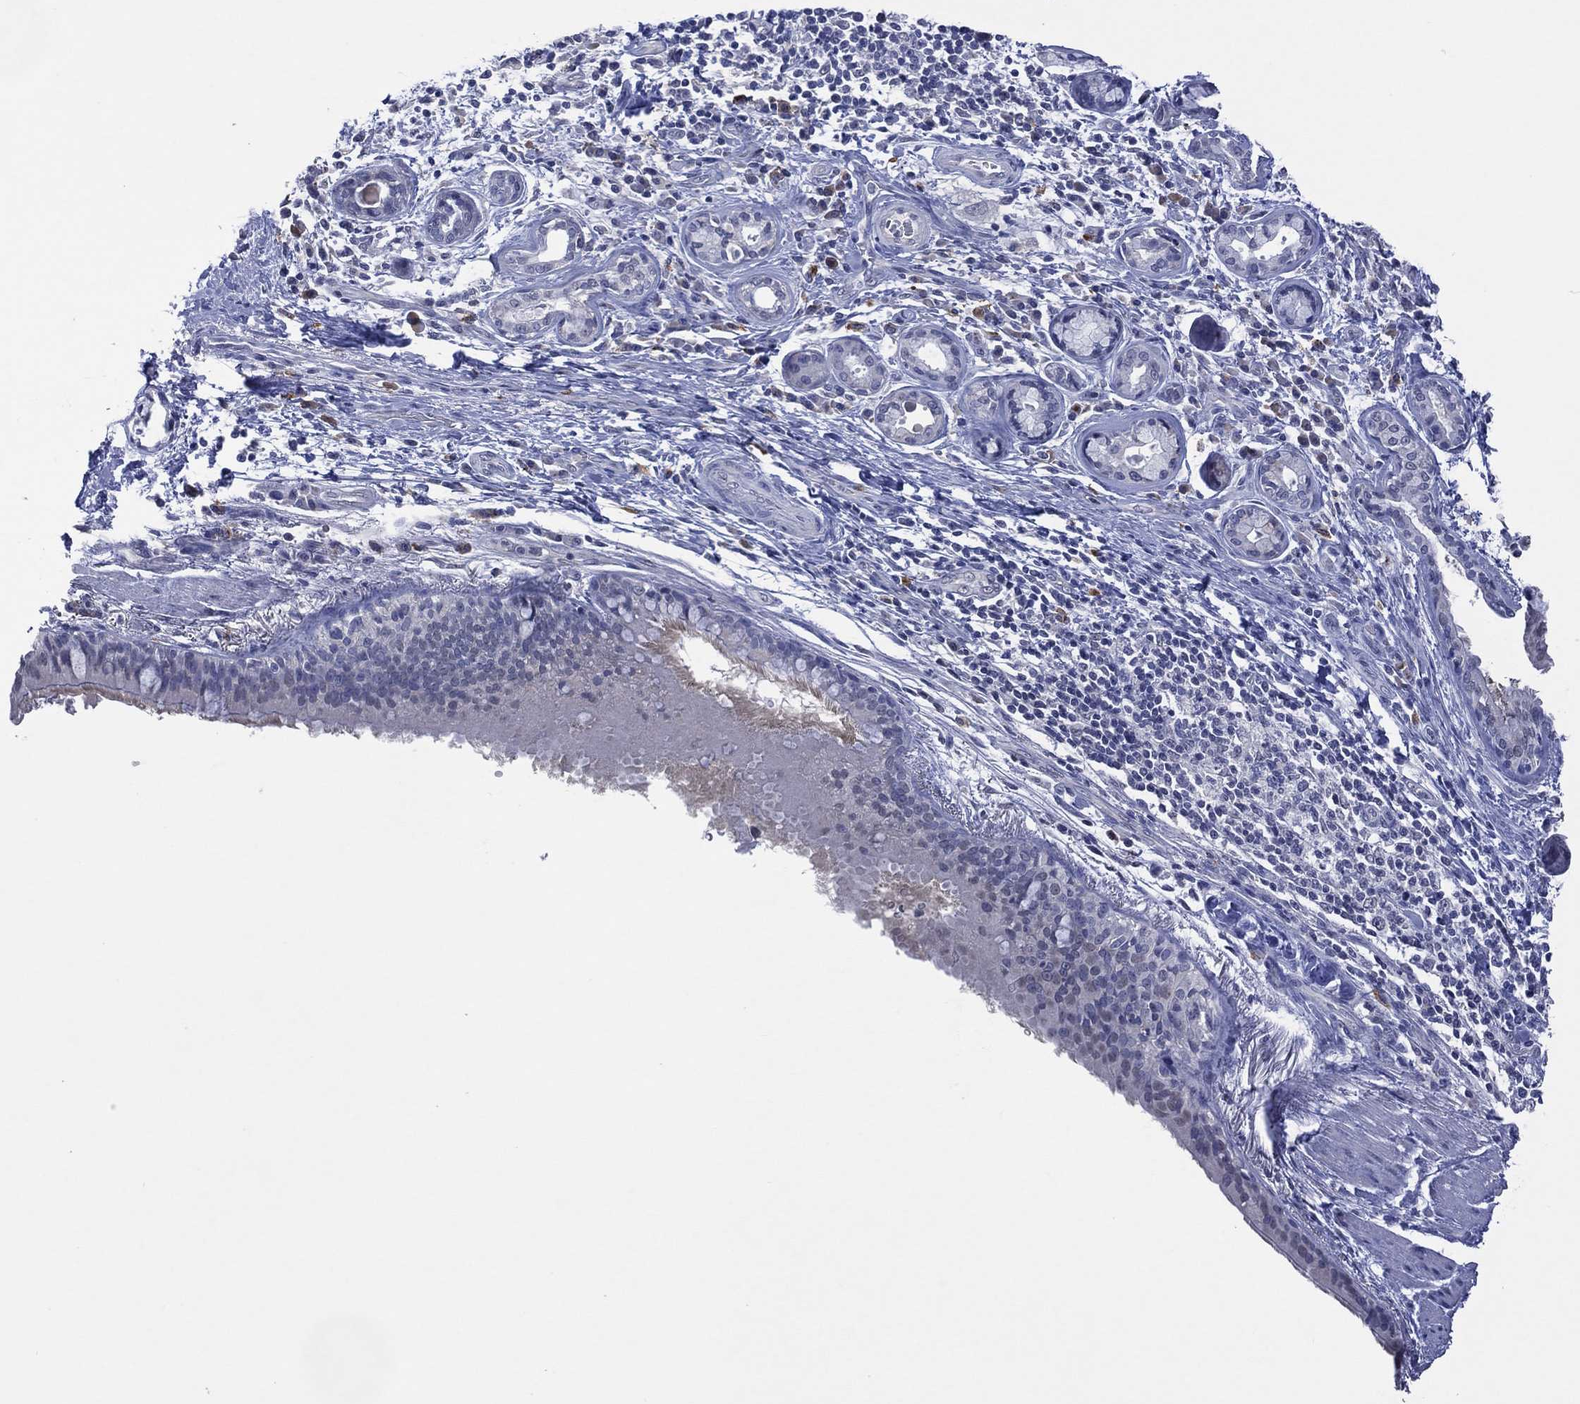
{"staining": {"intensity": "negative", "quantity": "none", "location": "none"}, "tissue": "bronchus", "cell_type": "Respiratory epithelial cells", "image_type": "normal", "snomed": [{"axis": "morphology", "description": "Normal tissue, NOS"}, {"axis": "morphology", "description": "Squamous cell carcinoma, NOS"}, {"axis": "topography", "description": "Bronchus"}, {"axis": "topography", "description": "Lung"}], "caption": "A histopathology image of bronchus stained for a protein shows no brown staining in respiratory epithelial cells. (DAB (3,3'-diaminobenzidine) immunohistochemistry (IHC) with hematoxylin counter stain).", "gene": "ASB10", "patient": {"sex": "male", "age": 69}}